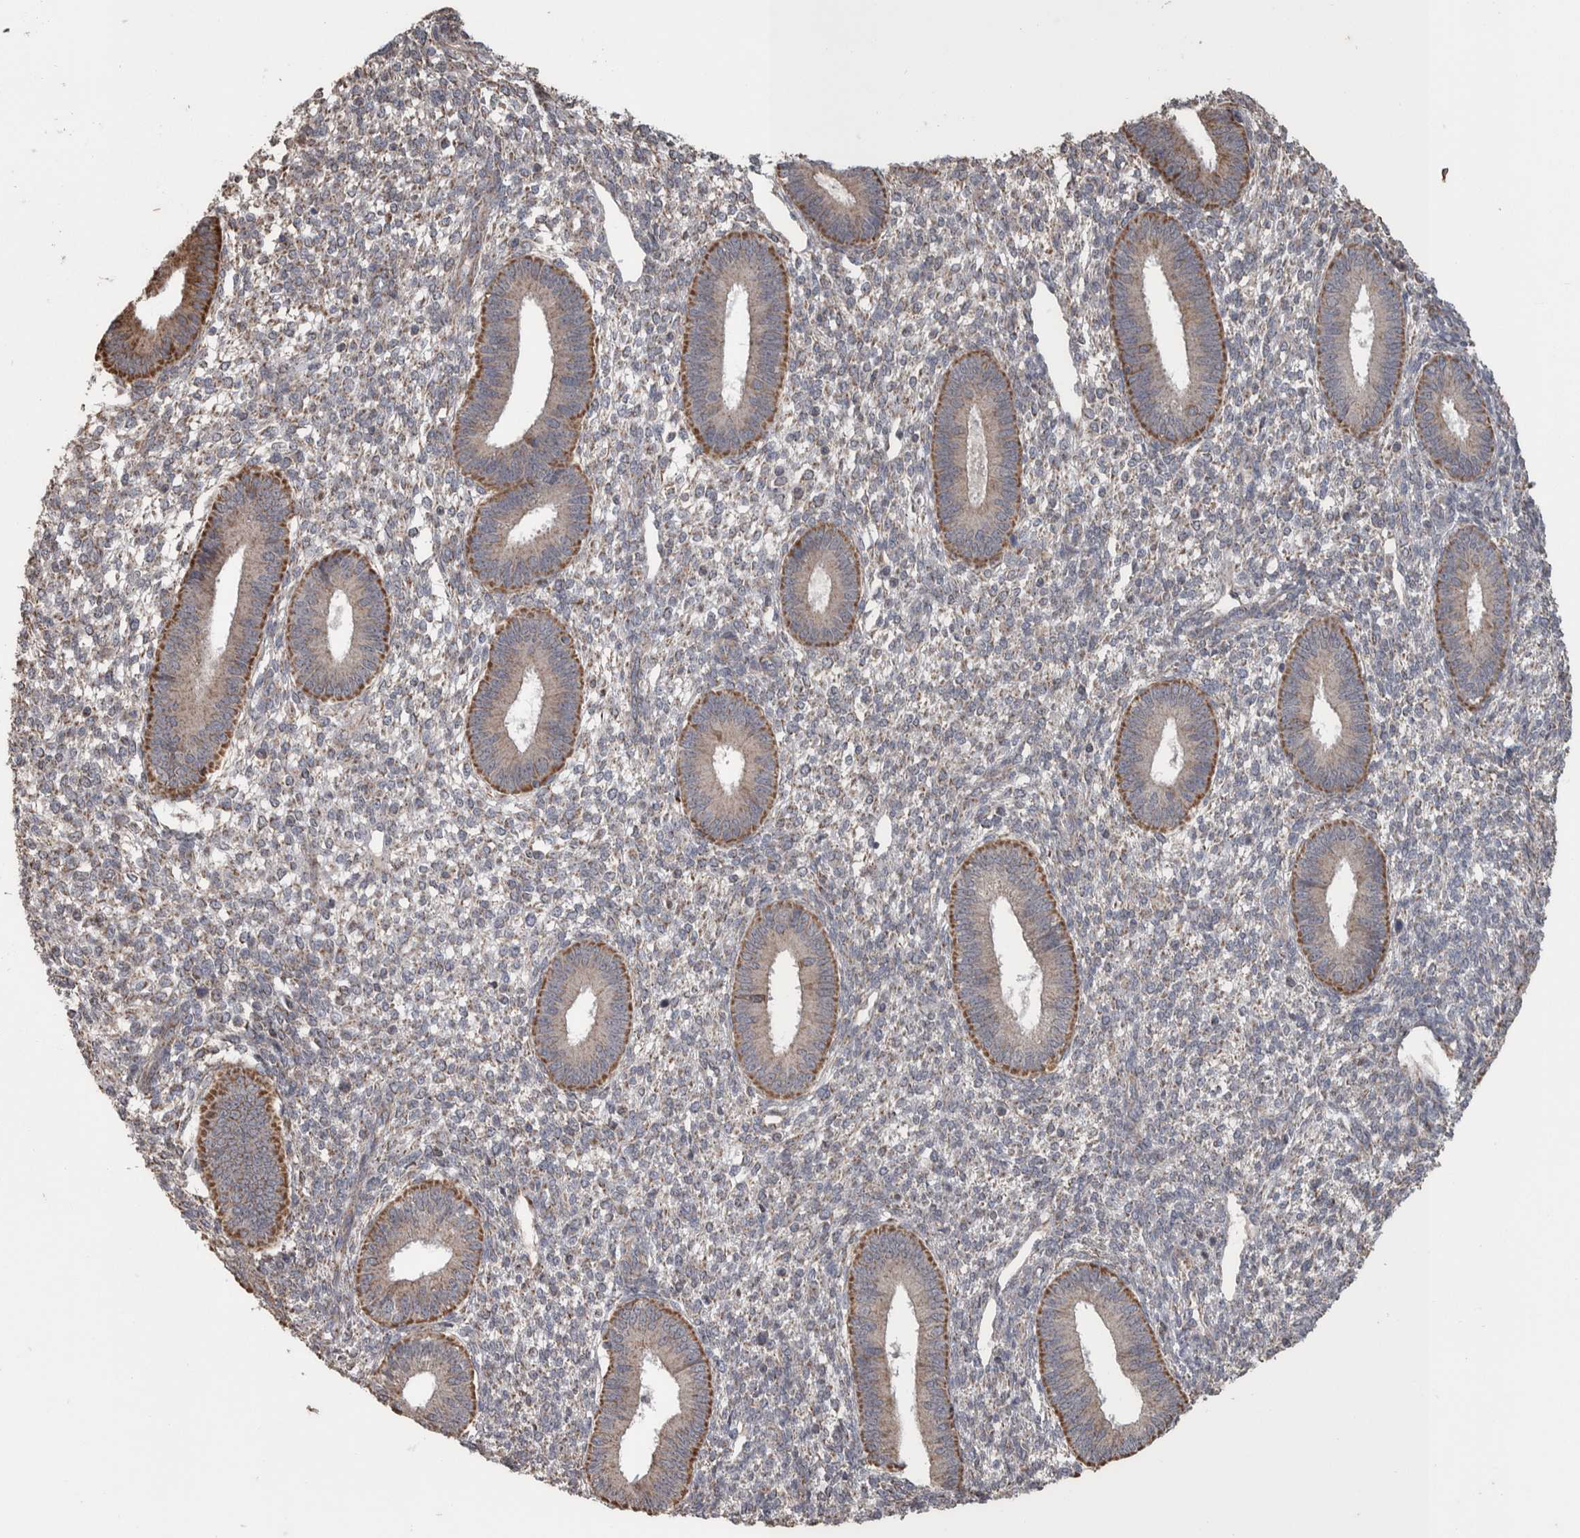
{"staining": {"intensity": "weak", "quantity": "25%-75%", "location": "cytoplasmic/membranous"}, "tissue": "endometrium", "cell_type": "Cells in endometrial stroma", "image_type": "normal", "snomed": [{"axis": "morphology", "description": "Normal tissue, NOS"}, {"axis": "topography", "description": "Endometrium"}], "caption": "Brown immunohistochemical staining in benign human endometrium displays weak cytoplasmic/membranous staining in approximately 25%-75% of cells in endometrial stroma.", "gene": "SCO1", "patient": {"sex": "female", "age": 46}}